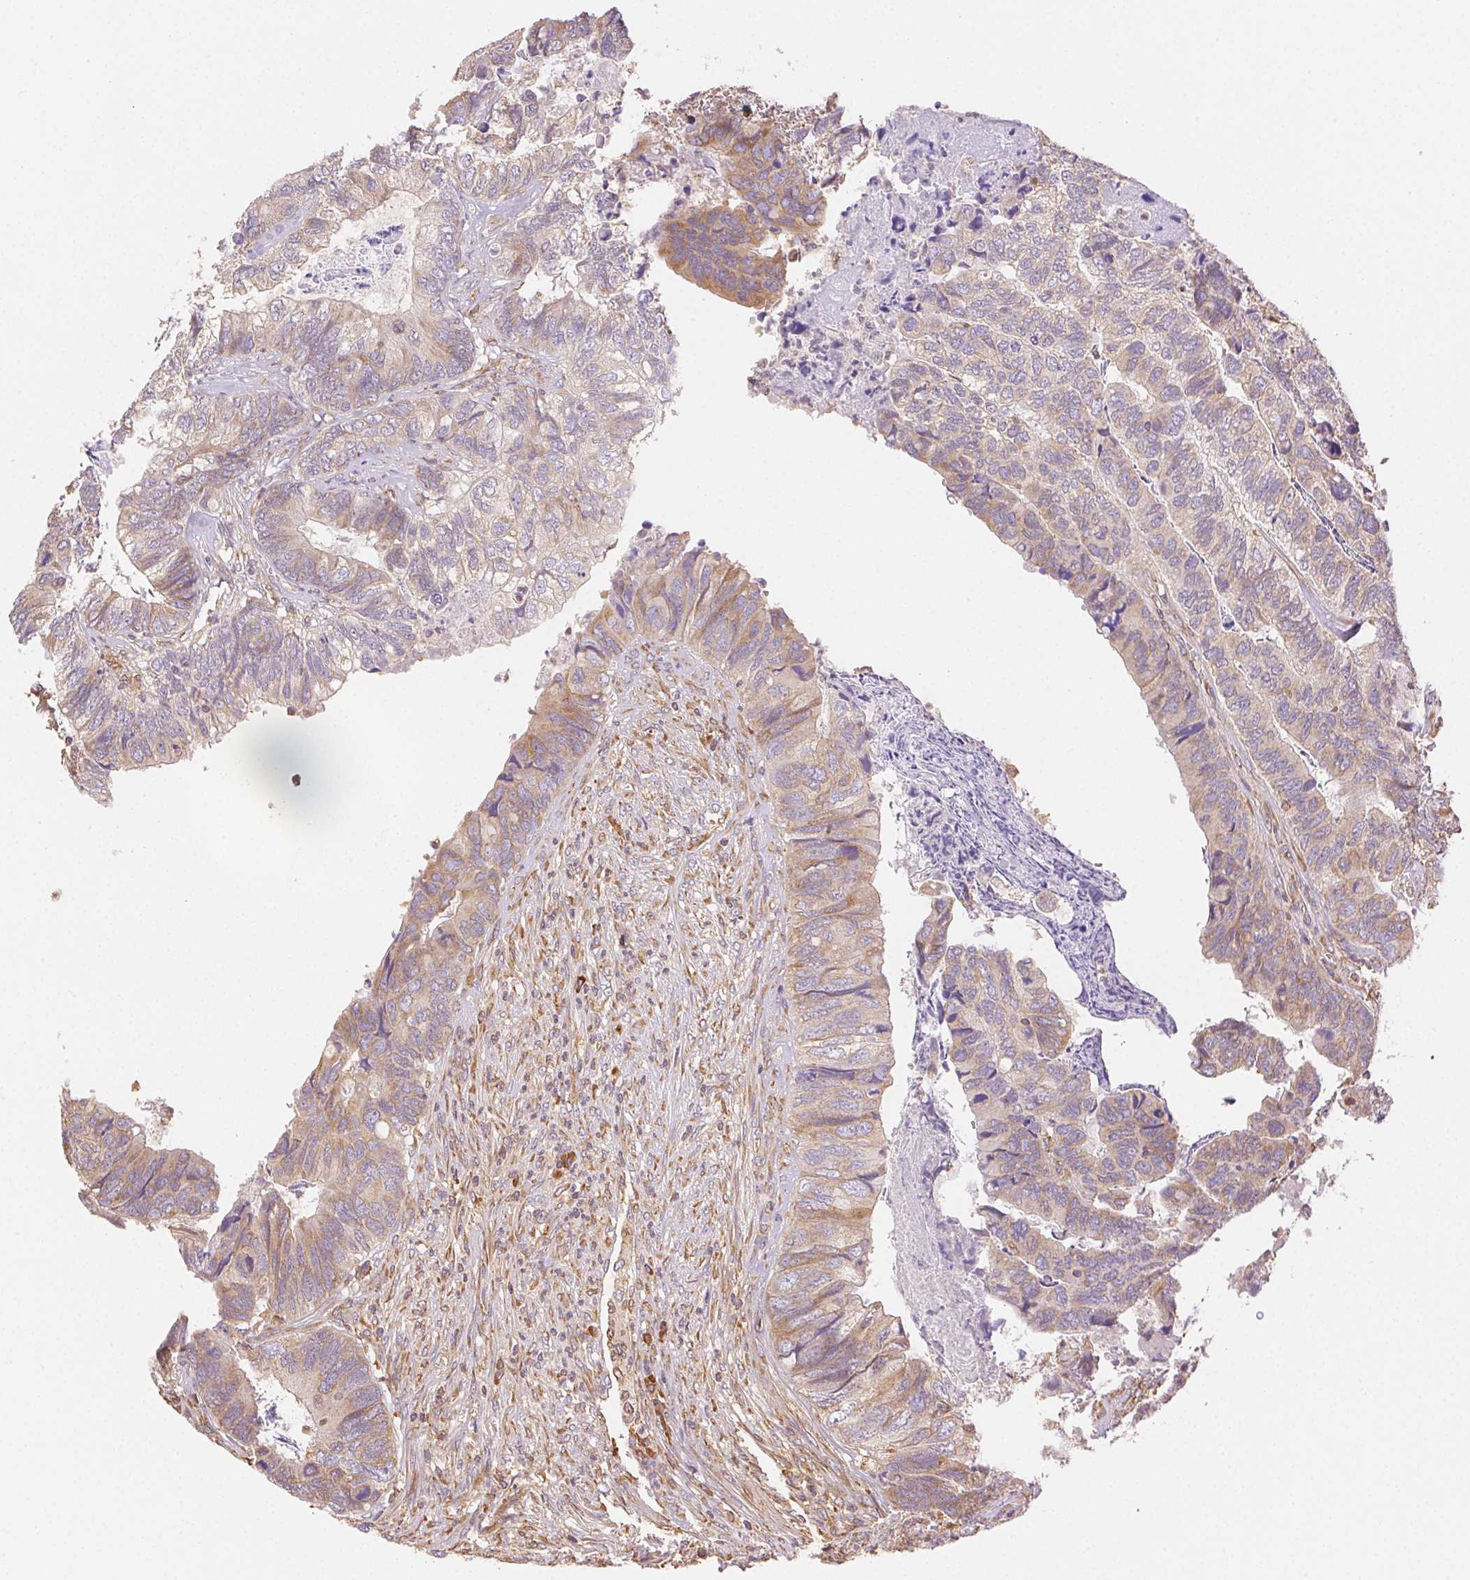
{"staining": {"intensity": "weak", "quantity": "25%-75%", "location": "cytoplasmic/membranous"}, "tissue": "colorectal cancer", "cell_type": "Tumor cells", "image_type": "cancer", "snomed": [{"axis": "morphology", "description": "Adenocarcinoma, NOS"}, {"axis": "topography", "description": "Colon"}], "caption": "Weak cytoplasmic/membranous protein staining is appreciated in approximately 25%-75% of tumor cells in colorectal adenocarcinoma.", "gene": "ENTREP1", "patient": {"sex": "female", "age": 67}}